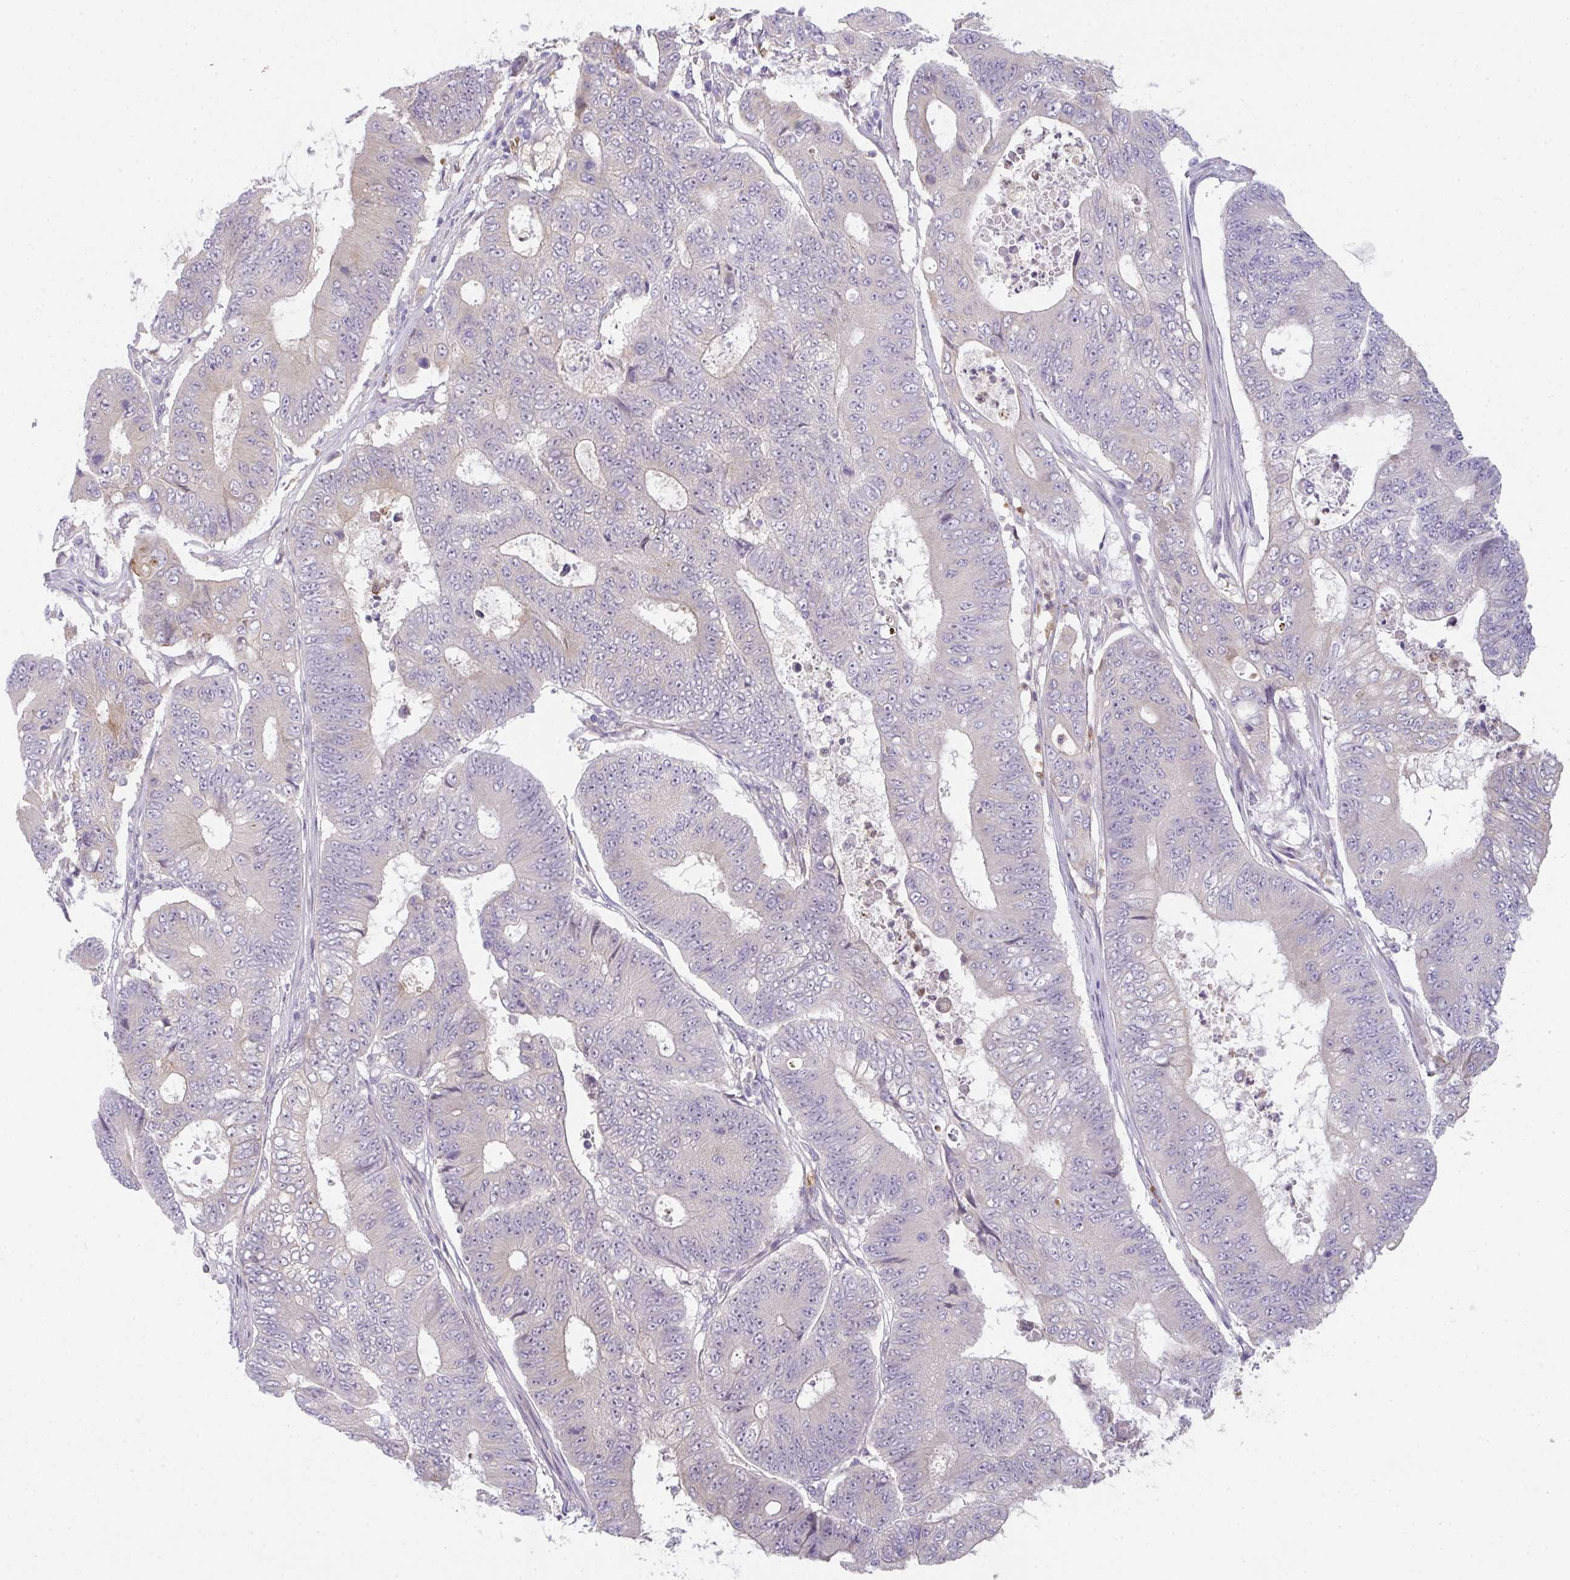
{"staining": {"intensity": "negative", "quantity": "none", "location": "none"}, "tissue": "colorectal cancer", "cell_type": "Tumor cells", "image_type": "cancer", "snomed": [{"axis": "morphology", "description": "Adenocarcinoma, NOS"}, {"axis": "topography", "description": "Colon"}], "caption": "This micrograph is of colorectal cancer (adenocarcinoma) stained with IHC to label a protein in brown with the nuclei are counter-stained blue. There is no expression in tumor cells.", "gene": "RIOK1", "patient": {"sex": "female", "age": 48}}